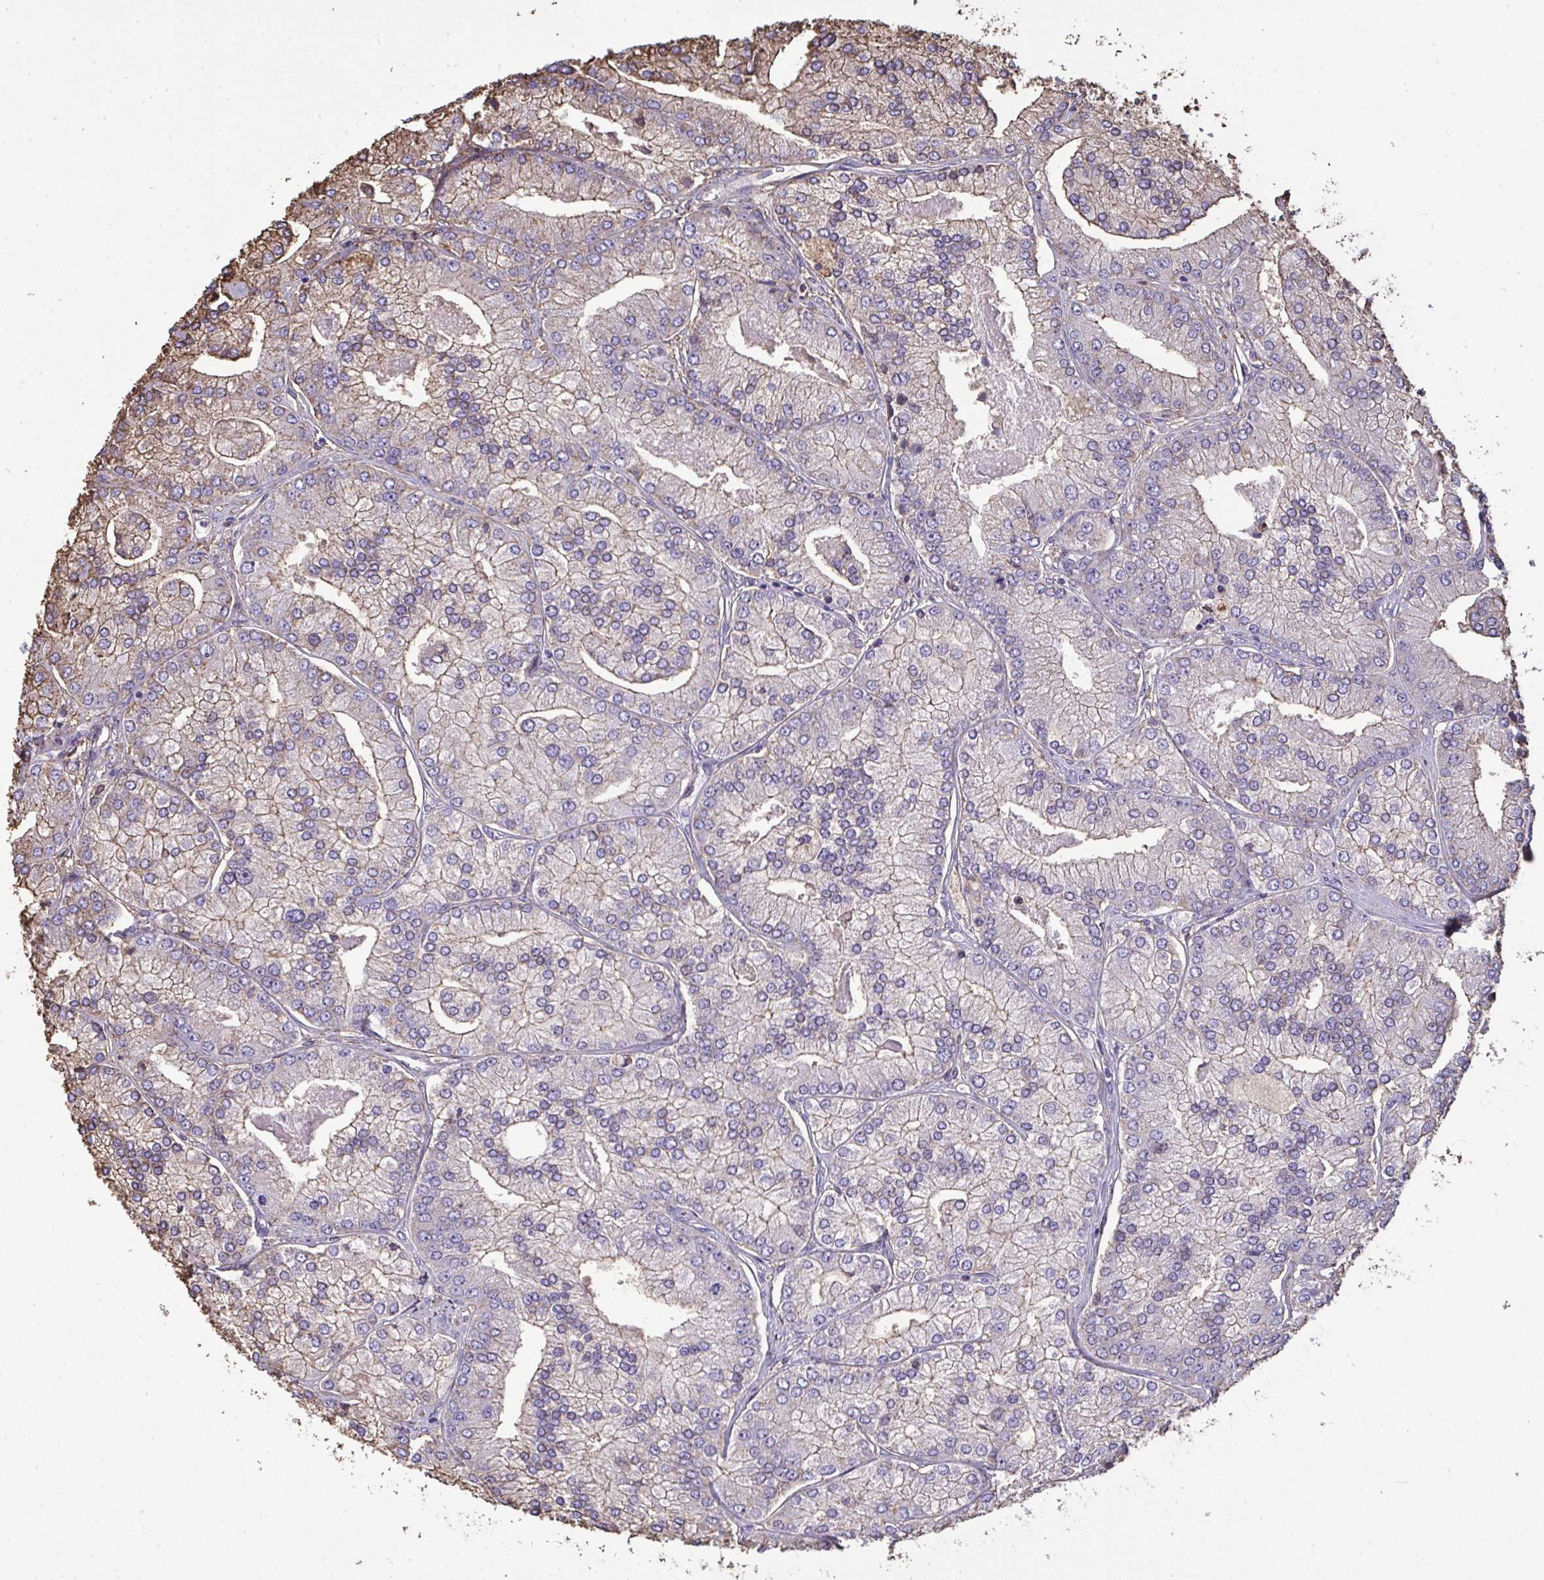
{"staining": {"intensity": "moderate", "quantity": "<25%", "location": "cytoplasmic/membranous"}, "tissue": "prostate cancer", "cell_type": "Tumor cells", "image_type": "cancer", "snomed": [{"axis": "morphology", "description": "Adenocarcinoma, High grade"}, {"axis": "topography", "description": "Prostate"}], "caption": "DAB (3,3'-diaminobenzidine) immunohistochemical staining of human prostate cancer (high-grade adenocarcinoma) demonstrates moderate cytoplasmic/membranous protein staining in approximately <25% of tumor cells. The staining is performed using DAB brown chromogen to label protein expression. The nuclei are counter-stained blue using hematoxylin.", "gene": "ANXA5", "patient": {"sex": "male", "age": 61}}